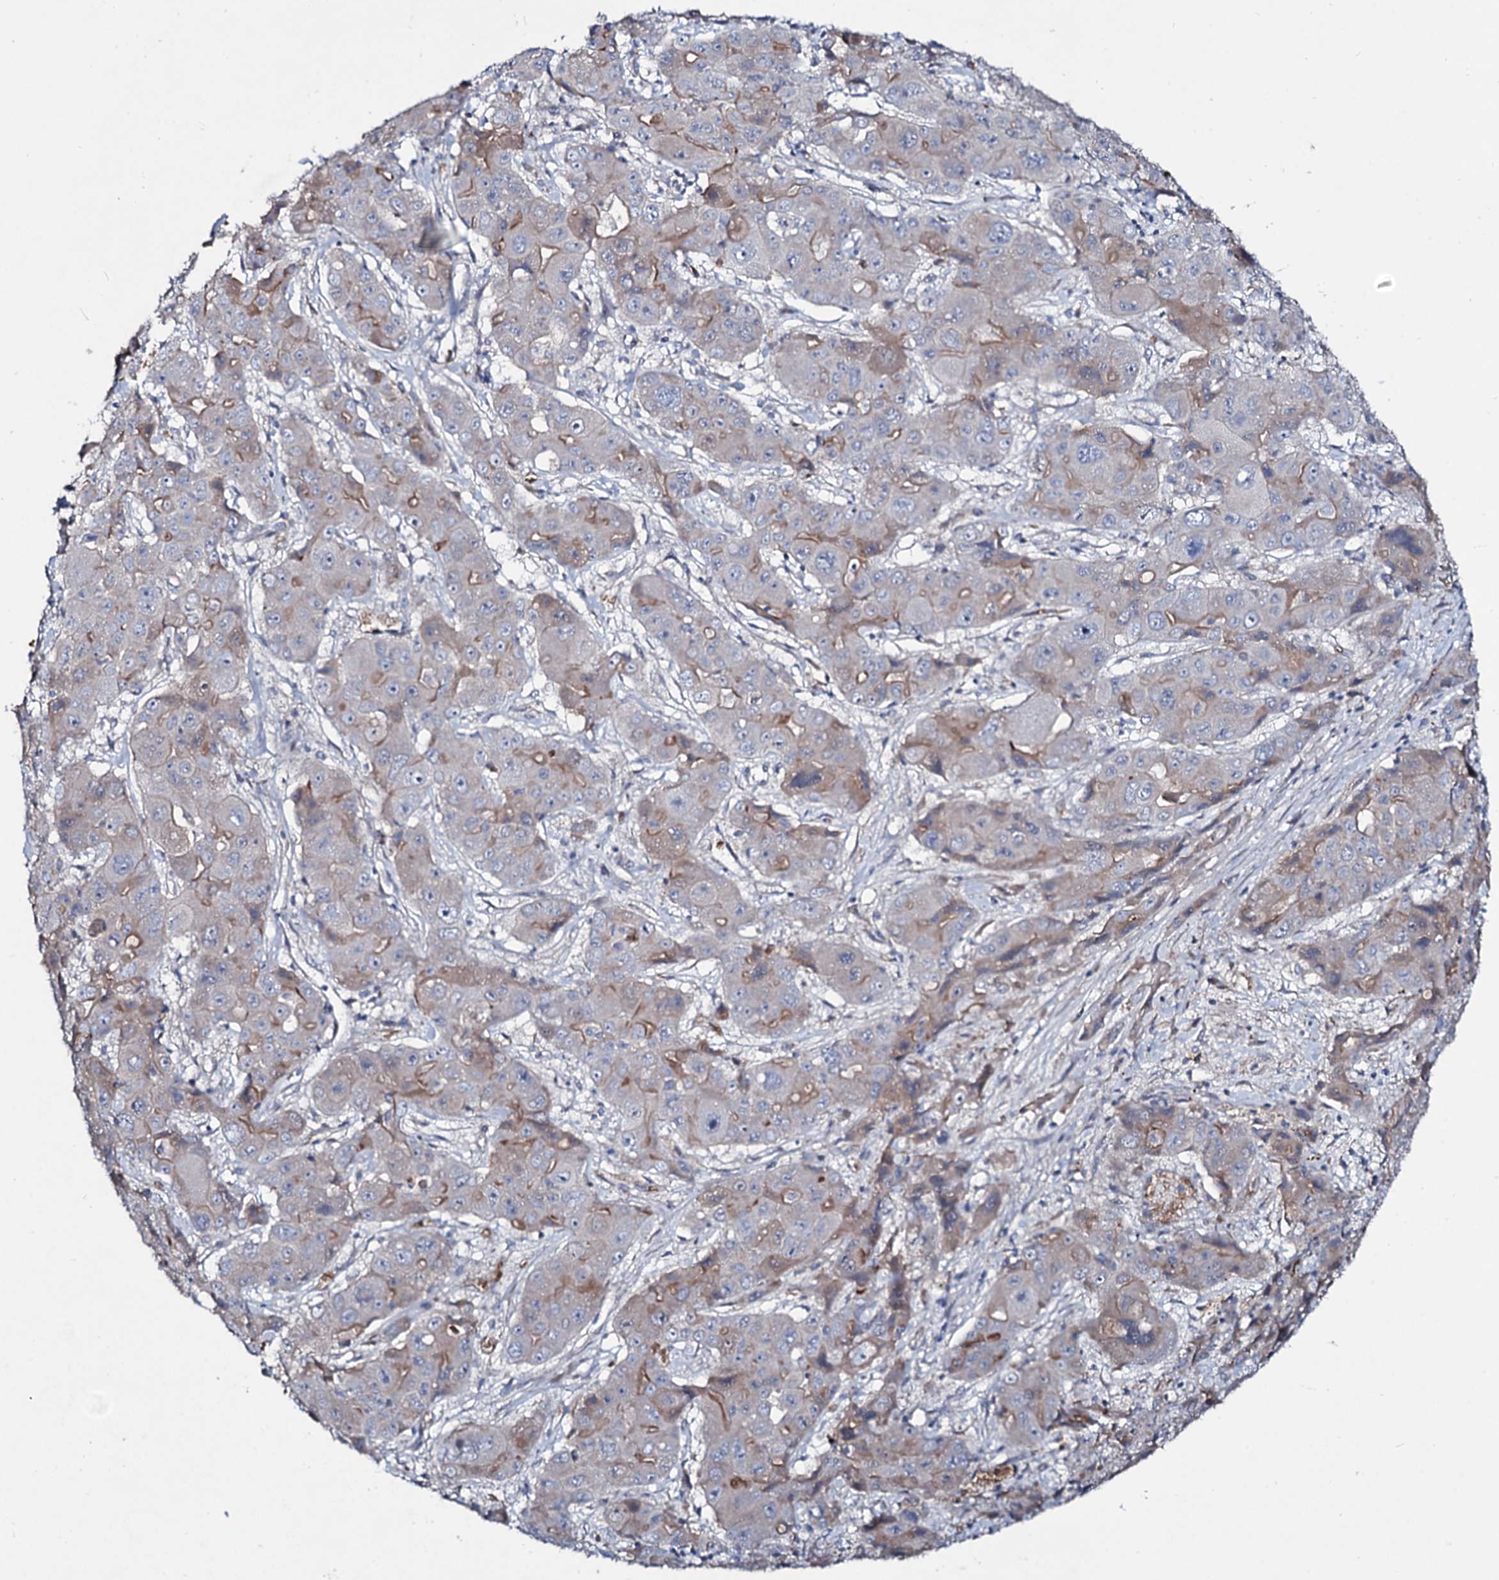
{"staining": {"intensity": "weak", "quantity": "25%-75%", "location": "cytoplasmic/membranous"}, "tissue": "liver cancer", "cell_type": "Tumor cells", "image_type": "cancer", "snomed": [{"axis": "morphology", "description": "Cholangiocarcinoma"}, {"axis": "topography", "description": "Liver"}], "caption": "Protein staining displays weak cytoplasmic/membranous positivity in about 25%-75% of tumor cells in liver cancer (cholangiocarcinoma).", "gene": "RNF6", "patient": {"sex": "male", "age": 67}}